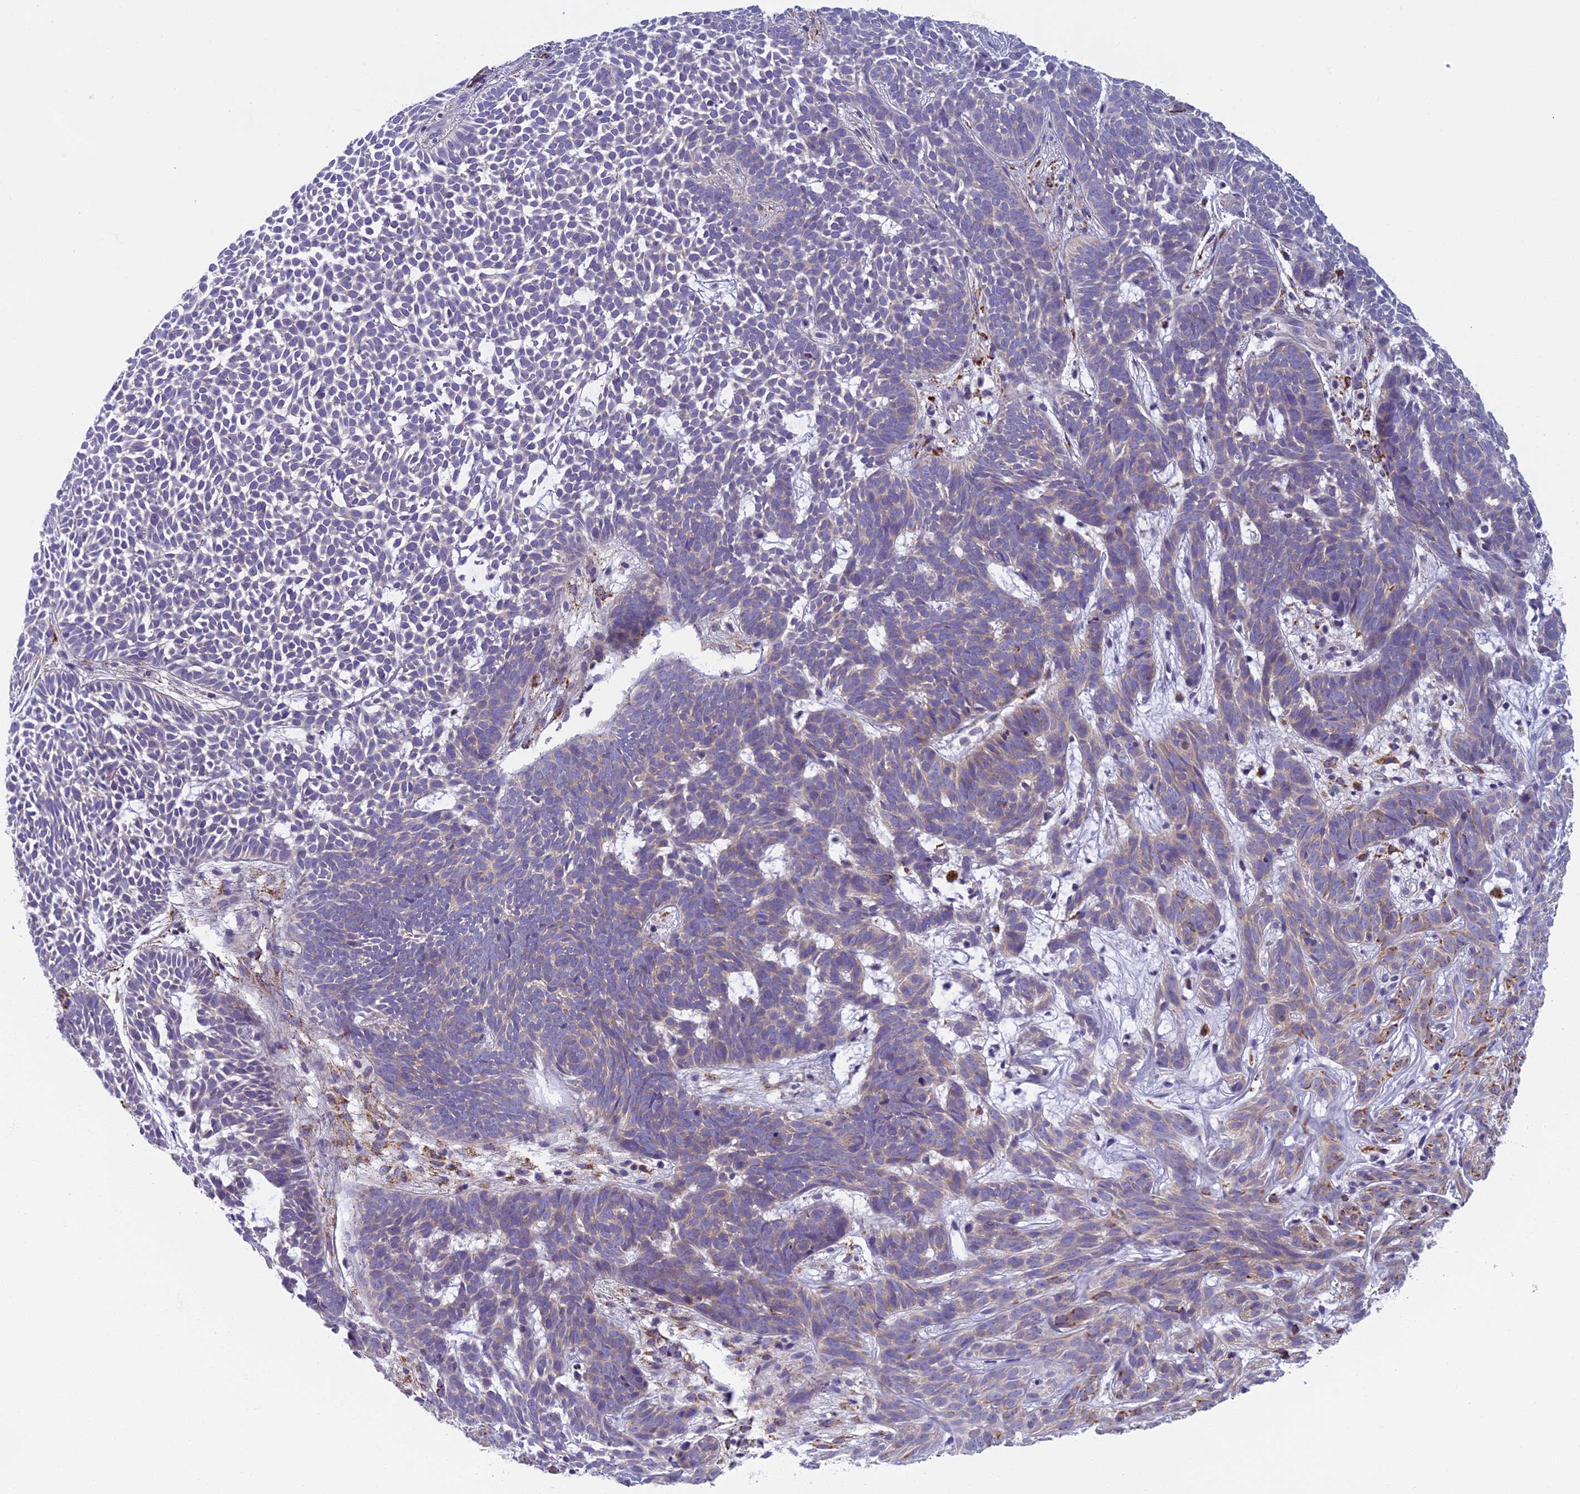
{"staining": {"intensity": "weak", "quantity": "<25%", "location": "cytoplasmic/membranous"}, "tissue": "skin cancer", "cell_type": "Tumor cells", "image_type": "cancer", "snomed": [{"axis": "morphology", "description": "Basal cell carcinoma"}, {"axis": "topography", "description": "Skin"}], "caption": "An image of basal cell carcinoma (skin) stained for a protein shows no brown staining in tumor cells.", "gene": "SEMA7A", "patient": {"sex": "female", "age": 78}}